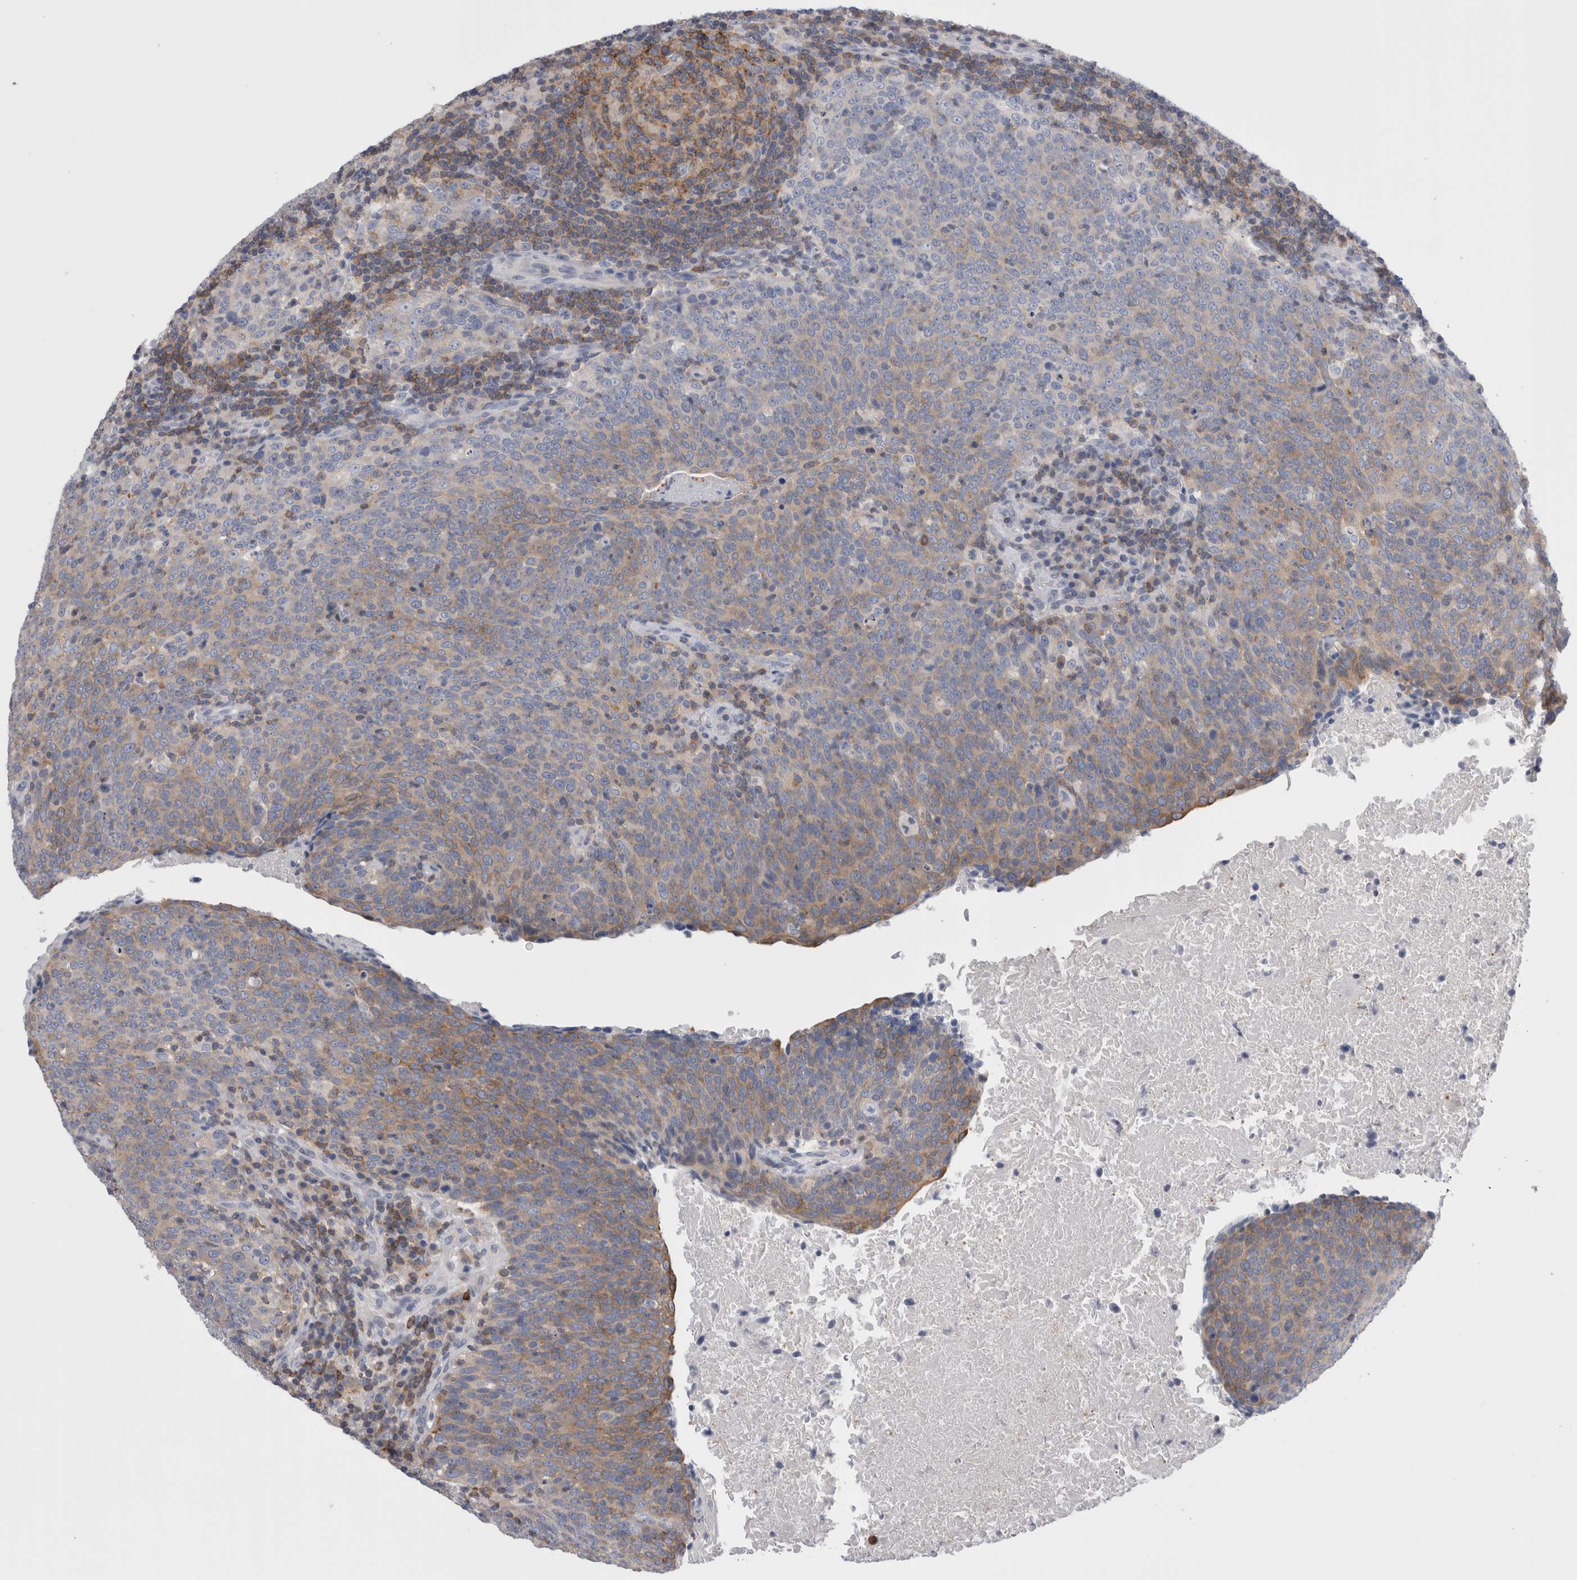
{"staining": {"intensity": "moderate", "quantity": "<25%", "location": "cytoplasmic/membranous"}, "tissue": "head and neck cancer", "cell_type": "Tumor cells", "image_type": "cancer", "snomed": [{"axis": "morphology", "description": "Squamous cell carcinoma, NOS"}, {"axis": "morphology", "description": "Squamous cell carcinoma, metastatic, NOS"}, {"axis": "topography", "description": "Lymph node"}, {"axis": "topography", "description": "Head-Neck"}], "caption": "Head and neck cancer tissue reveals moderate cytoplasmic/membranous staining in approximately <25% of tumor cells, visualized by immunohistochemistry. The protein is stained brown, and the nuclei are stained in blue (DAB (3,3'-diaminobenzidine) IHC with brightfield microscopy, high magnification).", "gene": "DCTN6", "patient": {"sex": "male", "age": 62}}